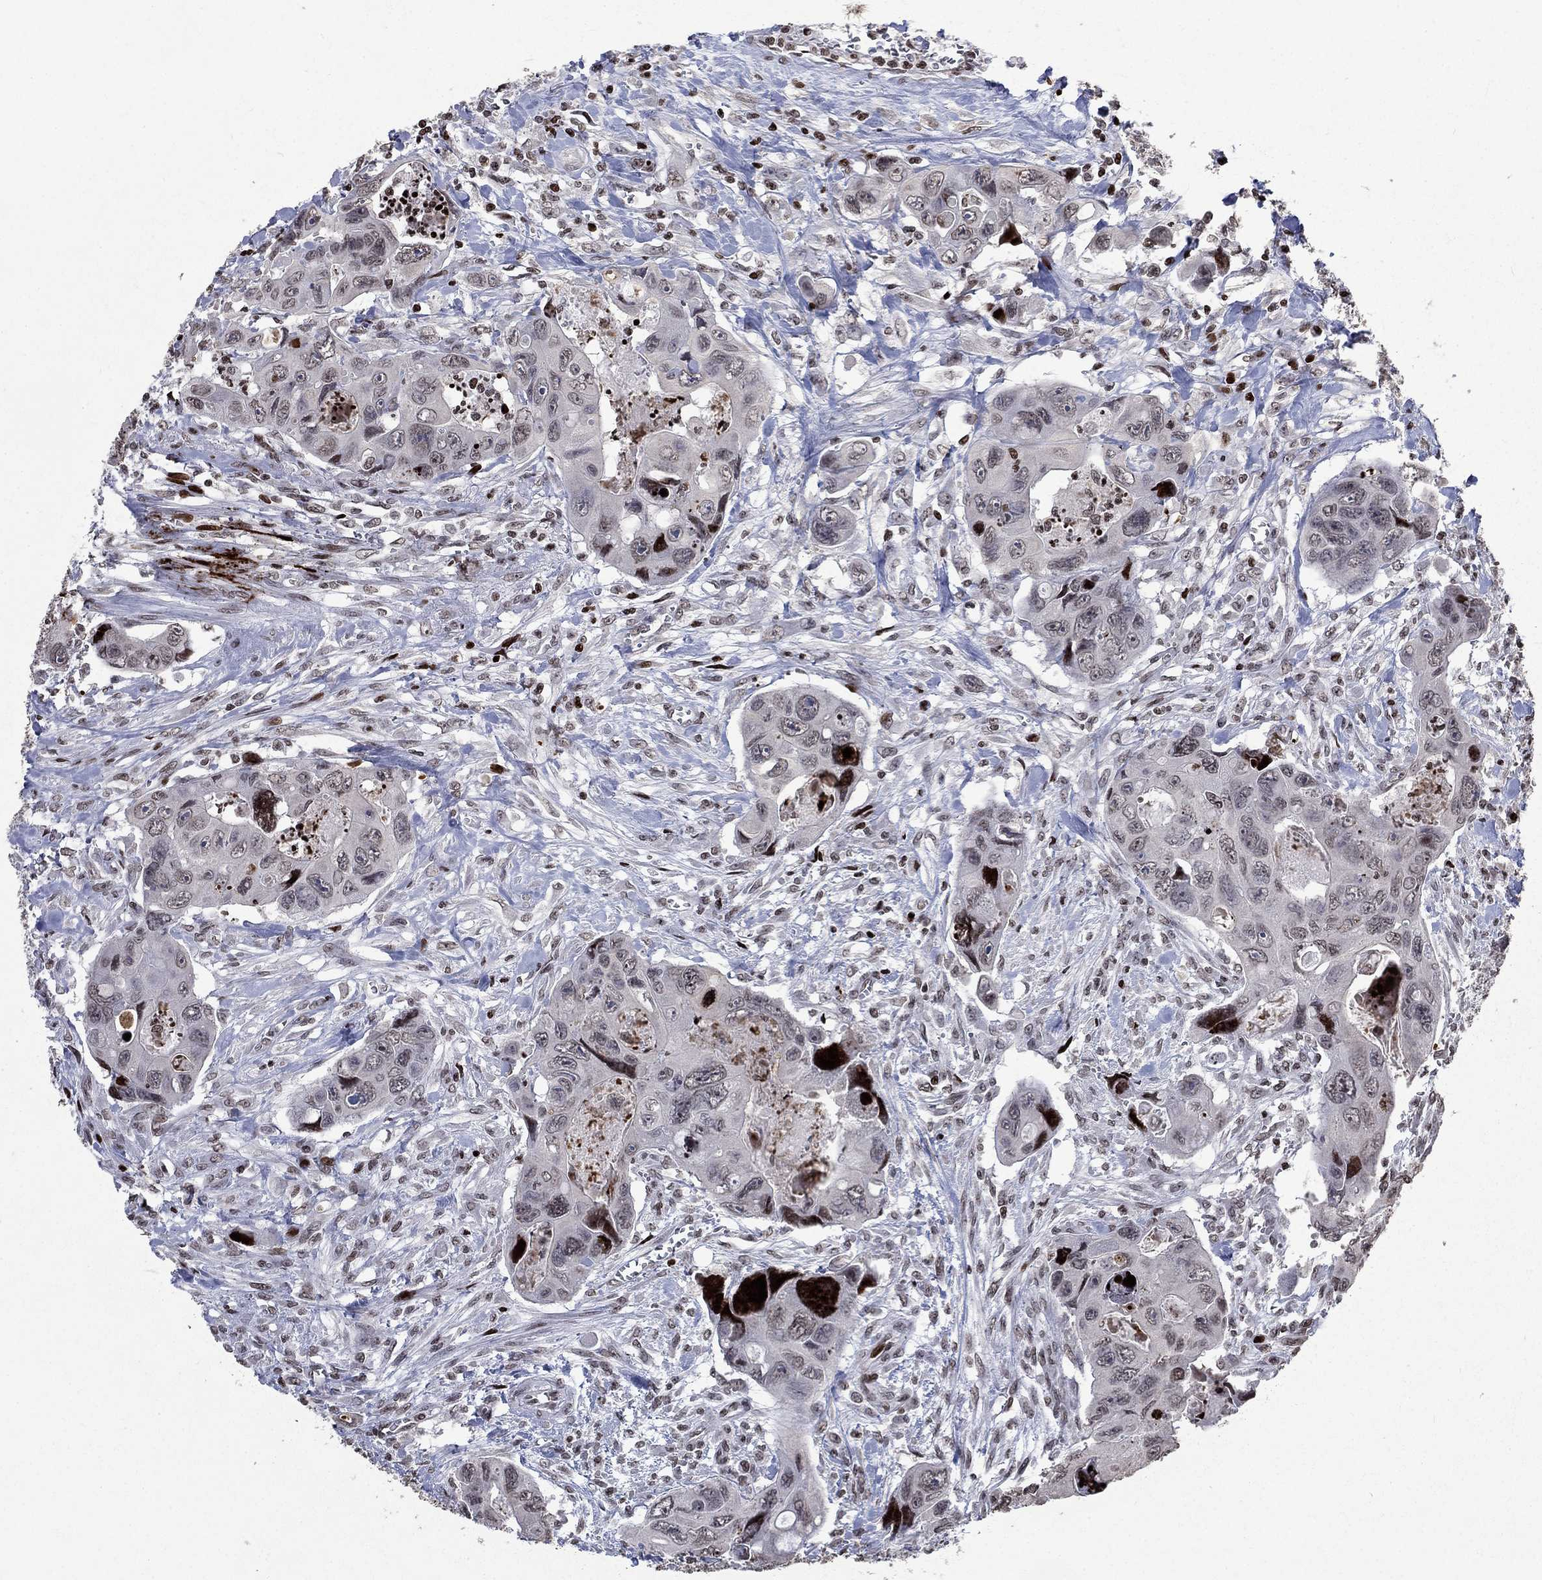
{"staining": {"intensity": "strong", "quantity": "<25%", "location": "nuclear"}, "tissue": "colorectal cancer", "cell_type": "Tumor cells", "image_type": "cancer", "snomed": [{"axis": "morphology", "description": "Adenocarcinoma, NOS"}, {"axis": "topography", "description": "Rectum"}], "caption": "IHC of colorectal cancer (adenocarcinoma) demonstrates medium levels of strong nuclear staining in approximately <25% of tumor cells.", "gene": "SRSF3", "patient": {"sex": "male", "age": 62}}